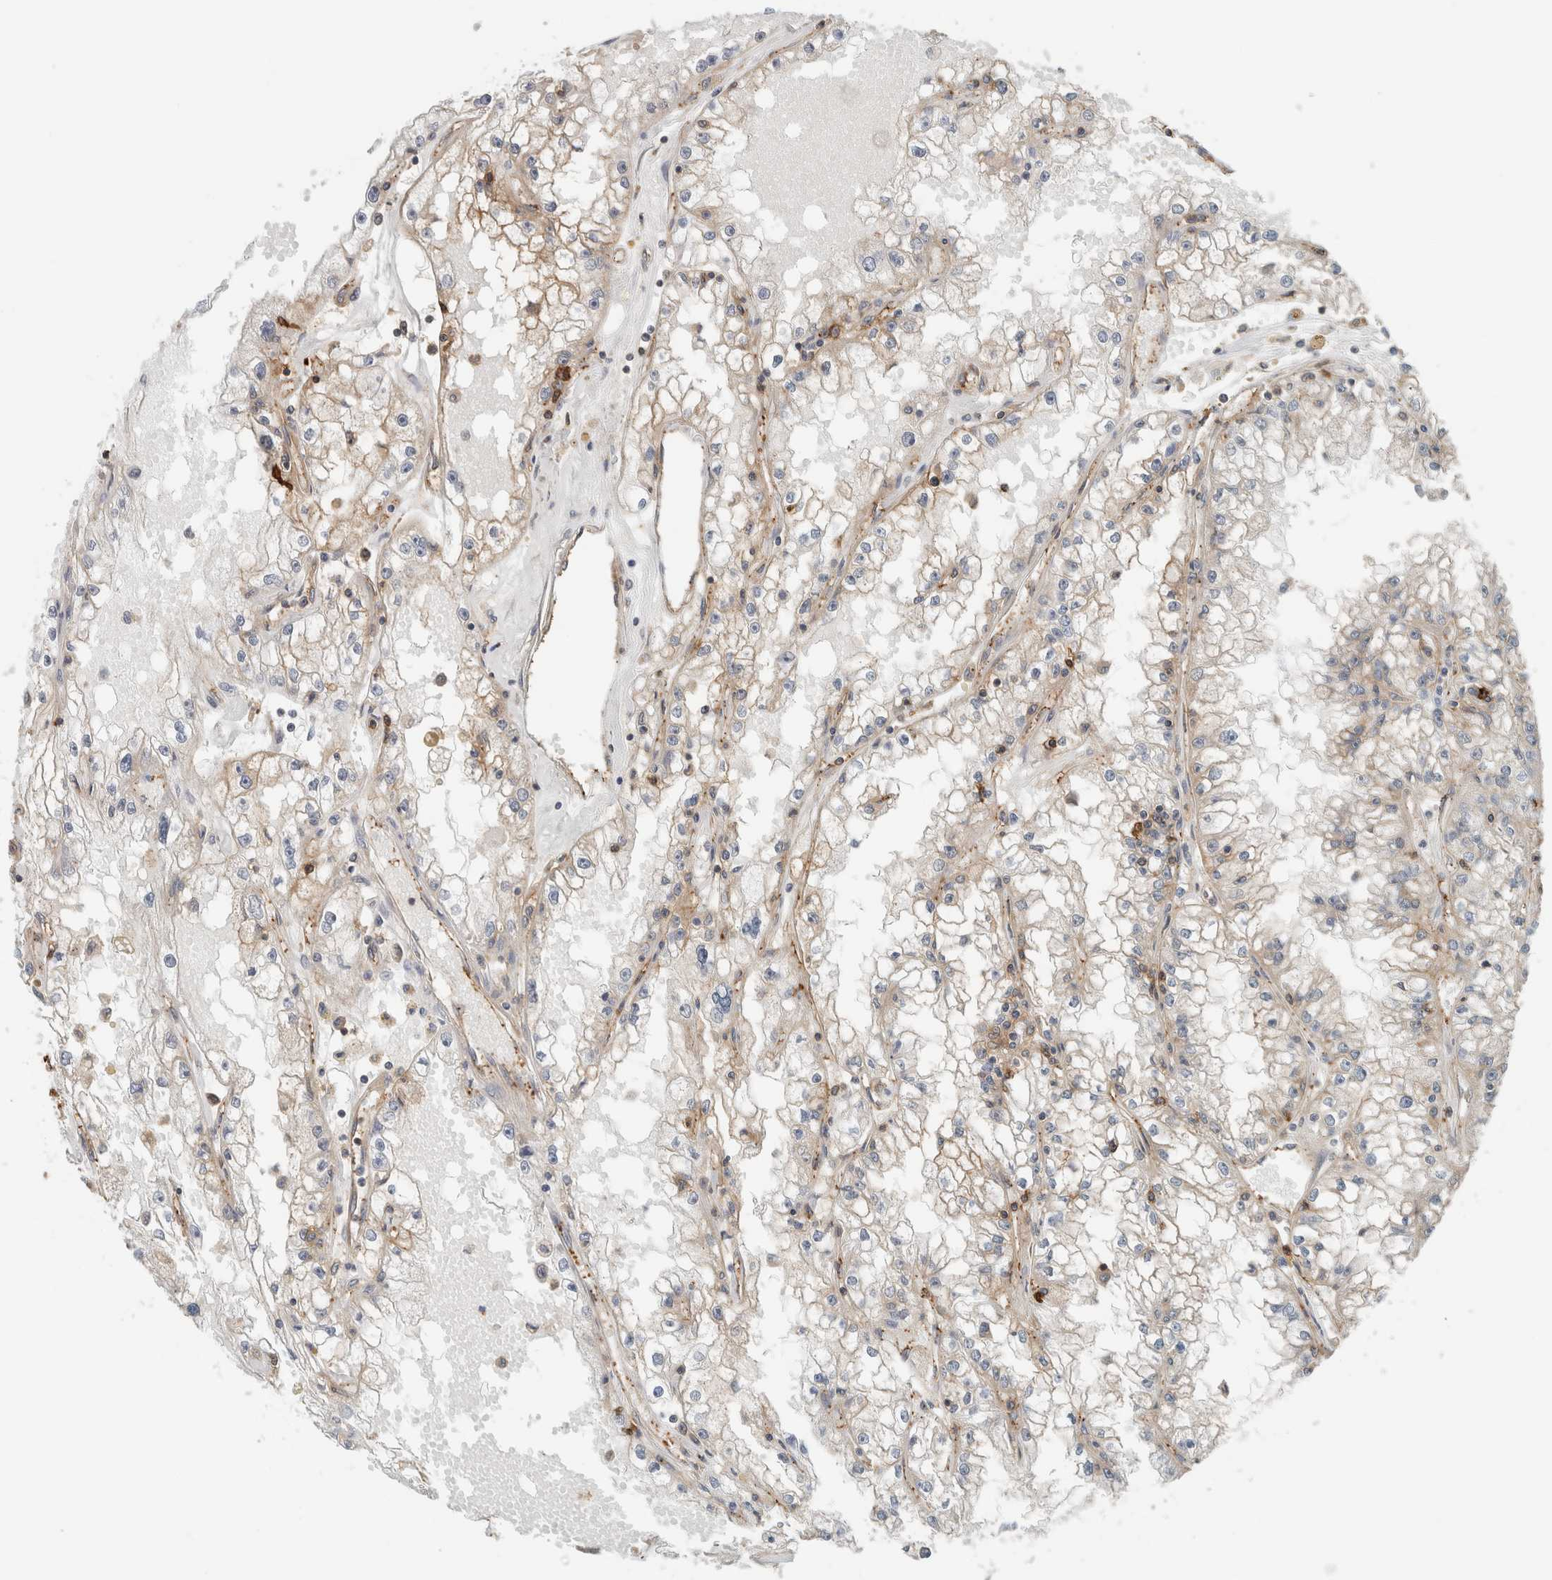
{"staining": {"intensity": "weak", "quantity": "<25%", "location": "cytoplasmic/membranous"}, "tissue": "renal cancer", "cell_type": "Tumor cells", "image_type": "cancer", "snomed": [{"axis": "morphology", "description": "Adenocarcinoma, NOS"}, {"axis": "topography", "description": "Kidney"}], "caption": "High magnification brightfield microscopy of renal adenocarcinoma stained with DAB (brown) and counterstained with hematoxylin (blue): tumor cells show no significant staining. (DAB (3,3'-diaminobenzidine) immunohistochemistry (IHC) with hematoxylin counter stain).", "gene": "PFDN4", "patient": {"sex": "male", "age": 56}}